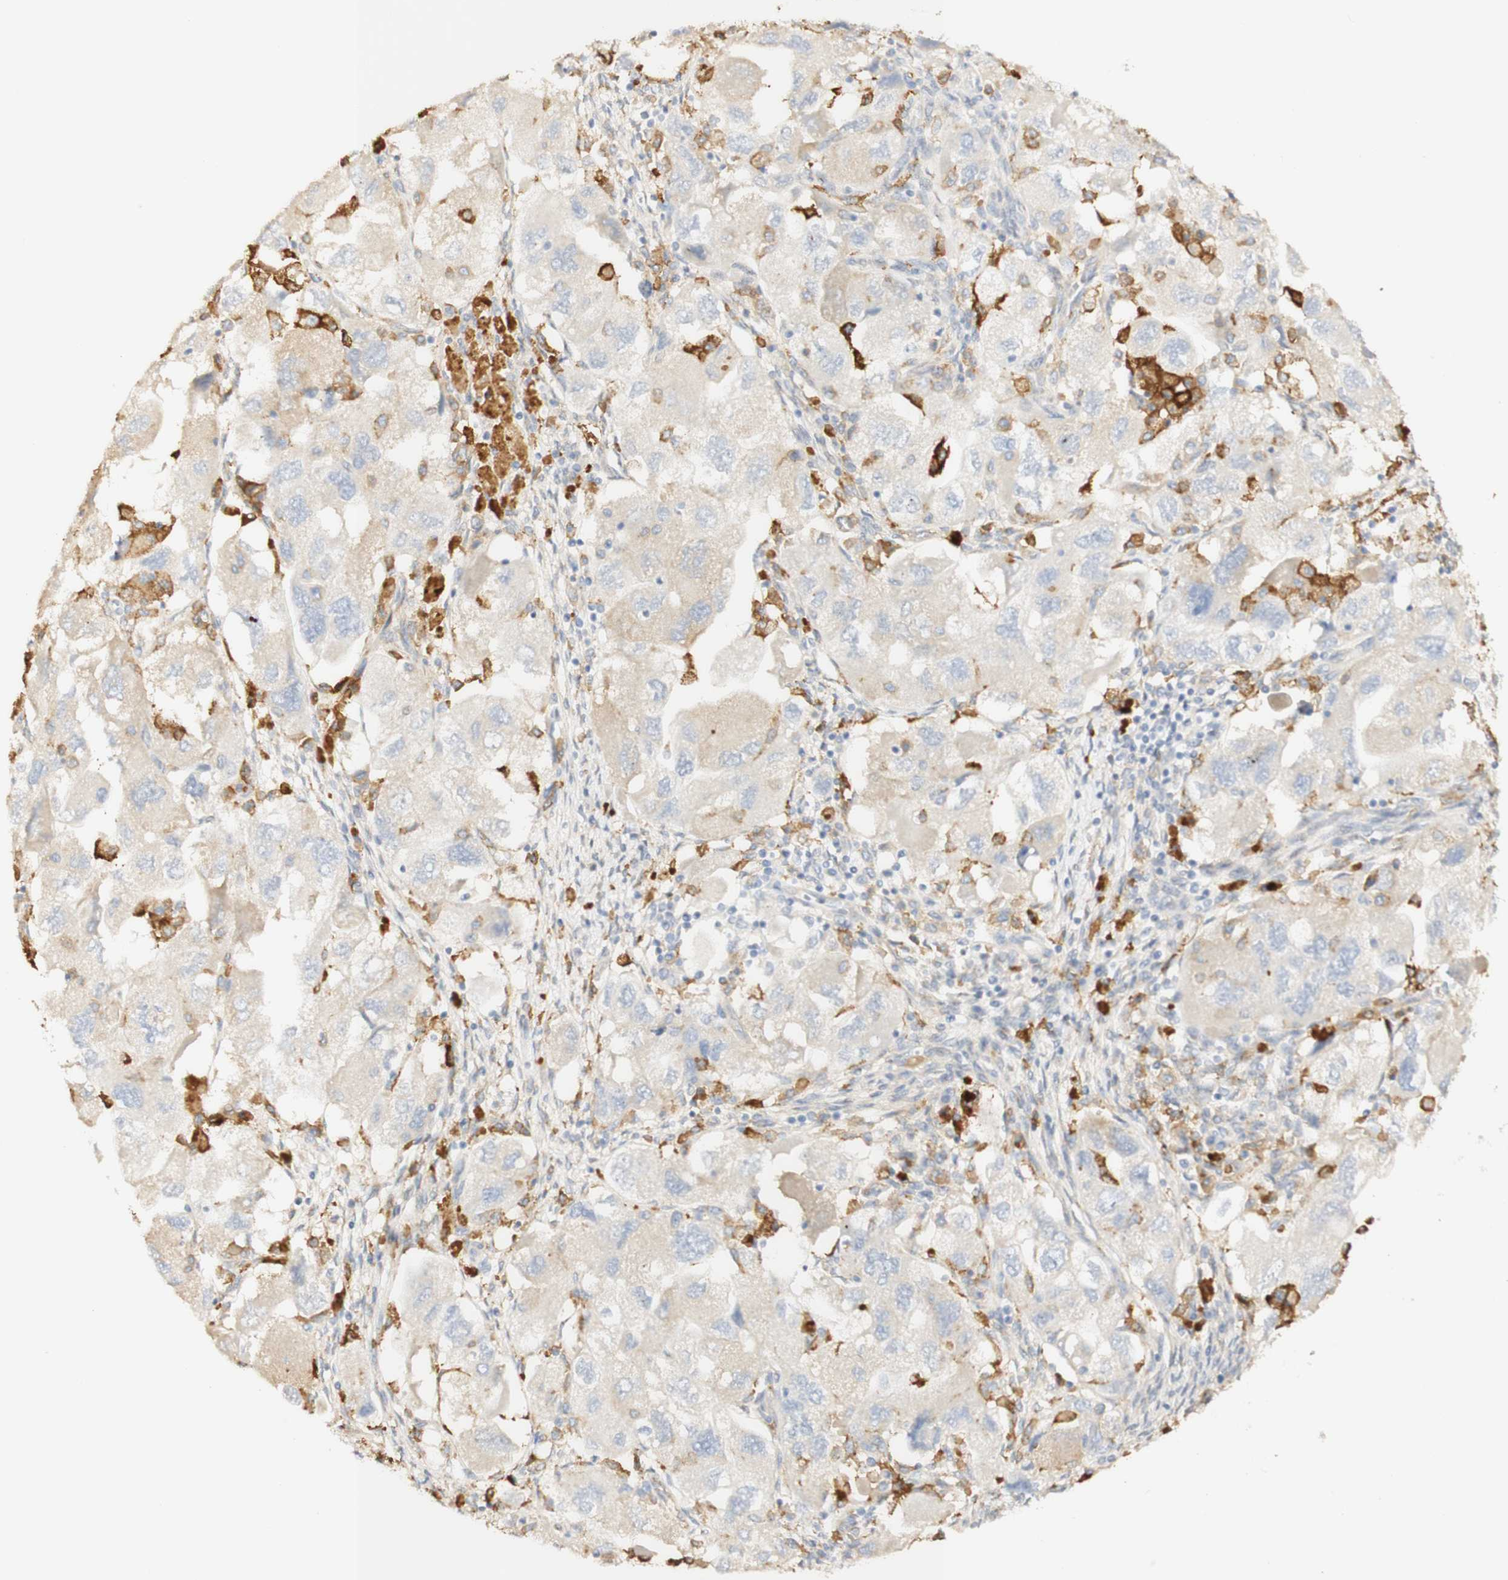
{"staining": {"intensity": "weak", "quantity": ">75%", "location": "cytoplasmic/membranous"}, "tissue": "ovarian cancer", "cell_type": "Tumor cells", "image_type": "cancer", "snomed": [{"axis": "morphology", "description": "Carcinoma, NOS"}, {"axis": "morphology", "description": "Cystadenocarcinoma, serous, NOS"}, {"axis": "topography", "description": "Ovary"}], "caption": "Weak cytoplasmic/membranous staining for a protein is present in about >75% of tumor cells of ovarian cancer (serous cystadenocarcinoma) using immunohistochemistry (IHC).", "gene": "FCGRT", "patient": {"sex": "female", "age": 69}}